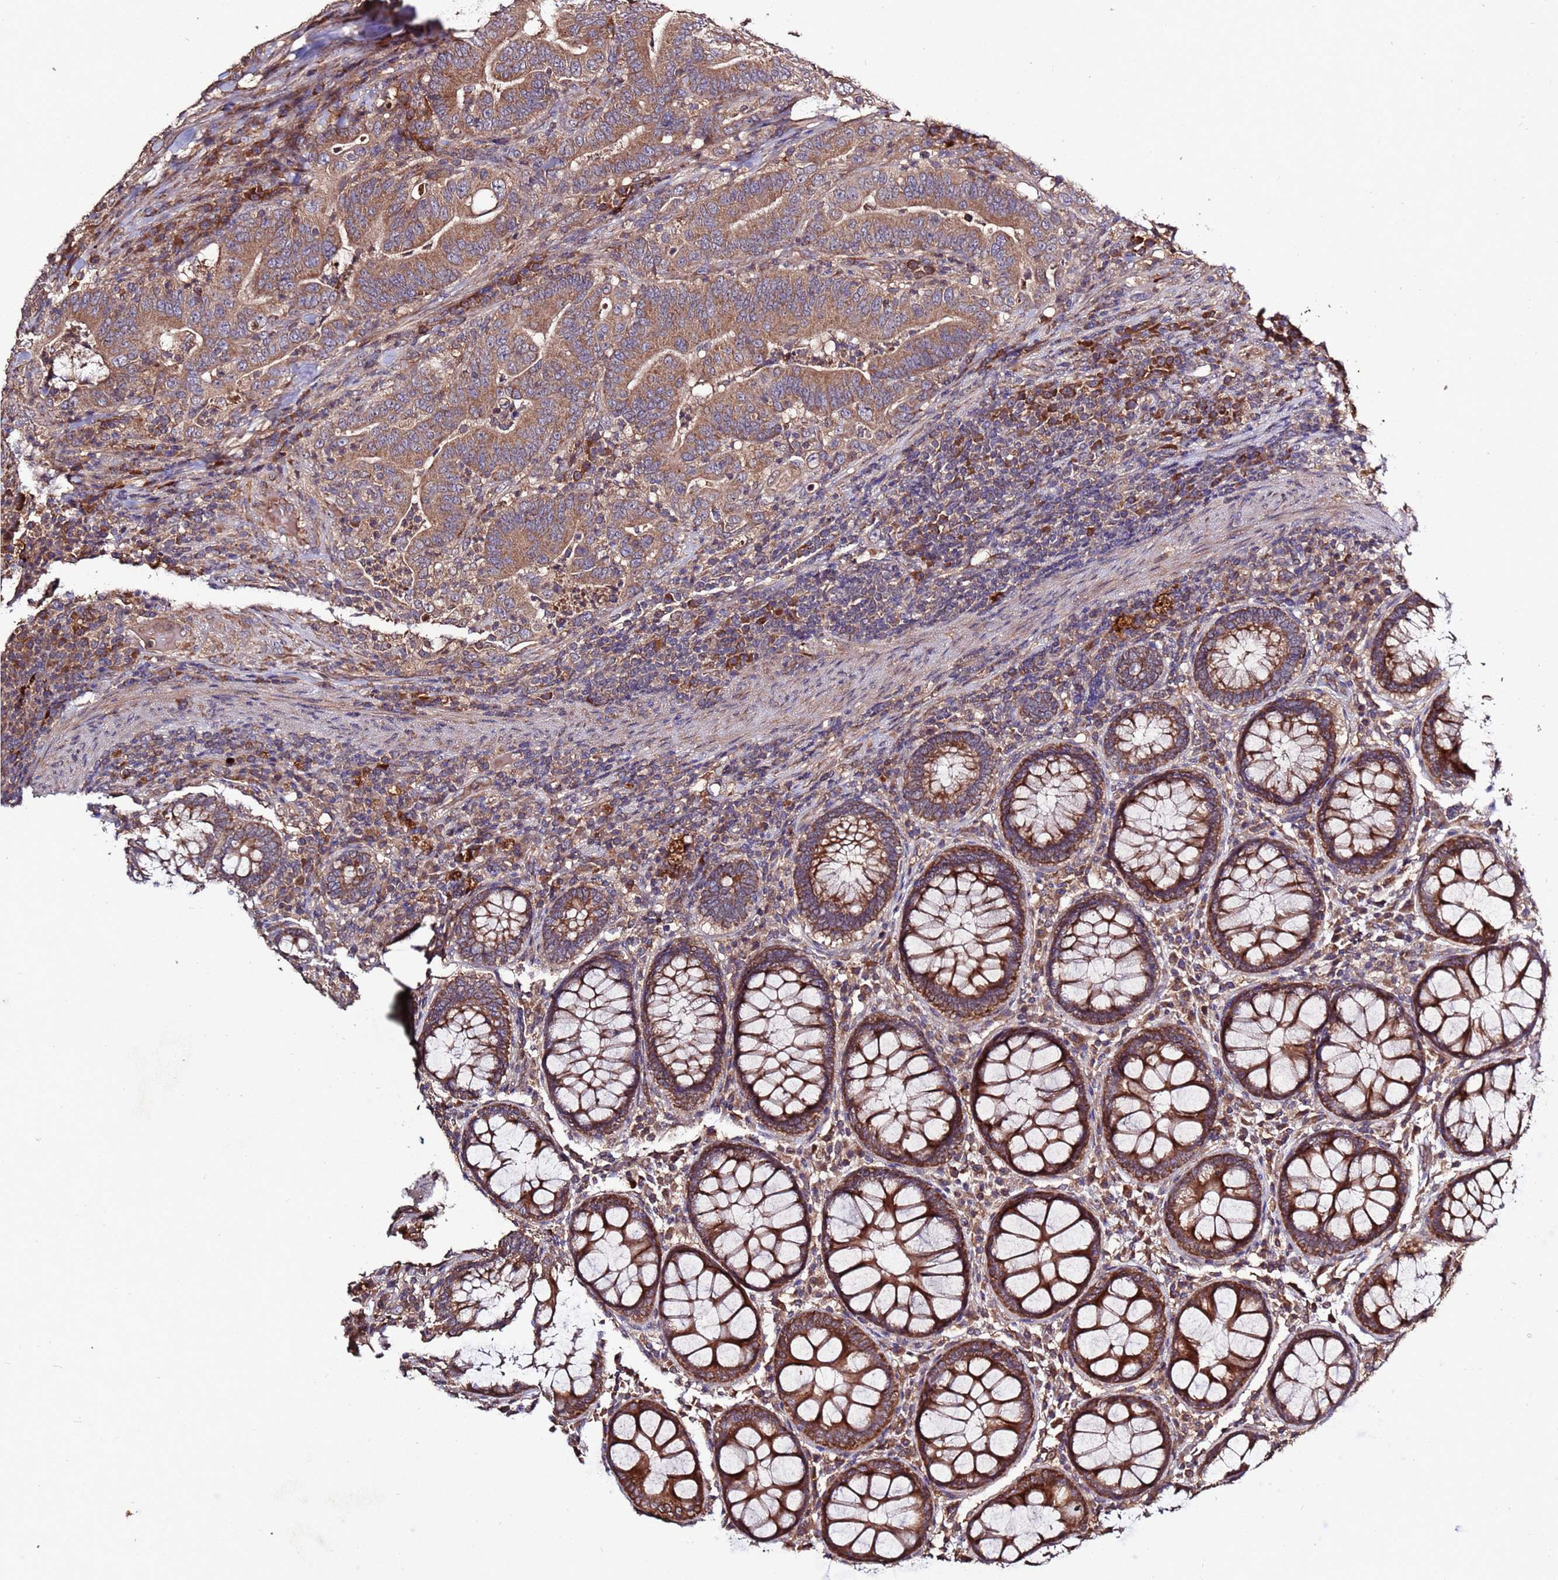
{"staining": {"intensity": "moderate", "quantity": ">75%", "location": "cytoplasmic/membranous"}, "tissue": "colorectal cancer", "cell_type": "Tumor cells", "image_type": "cancer", "snomed": [{"axis": "morphology", "description": "Adenocarcinoma, NOS"}, {"axis": "topography", "description": "Colon"}], "caption": "About >75% of tumor cells in colorectal cancer display moderate cytoplasmic/membranous protein staining as visualized by brown immunohistochemical staining.", "gene": "RPS15A", "patient": {"sex": "female", "age": 66}}